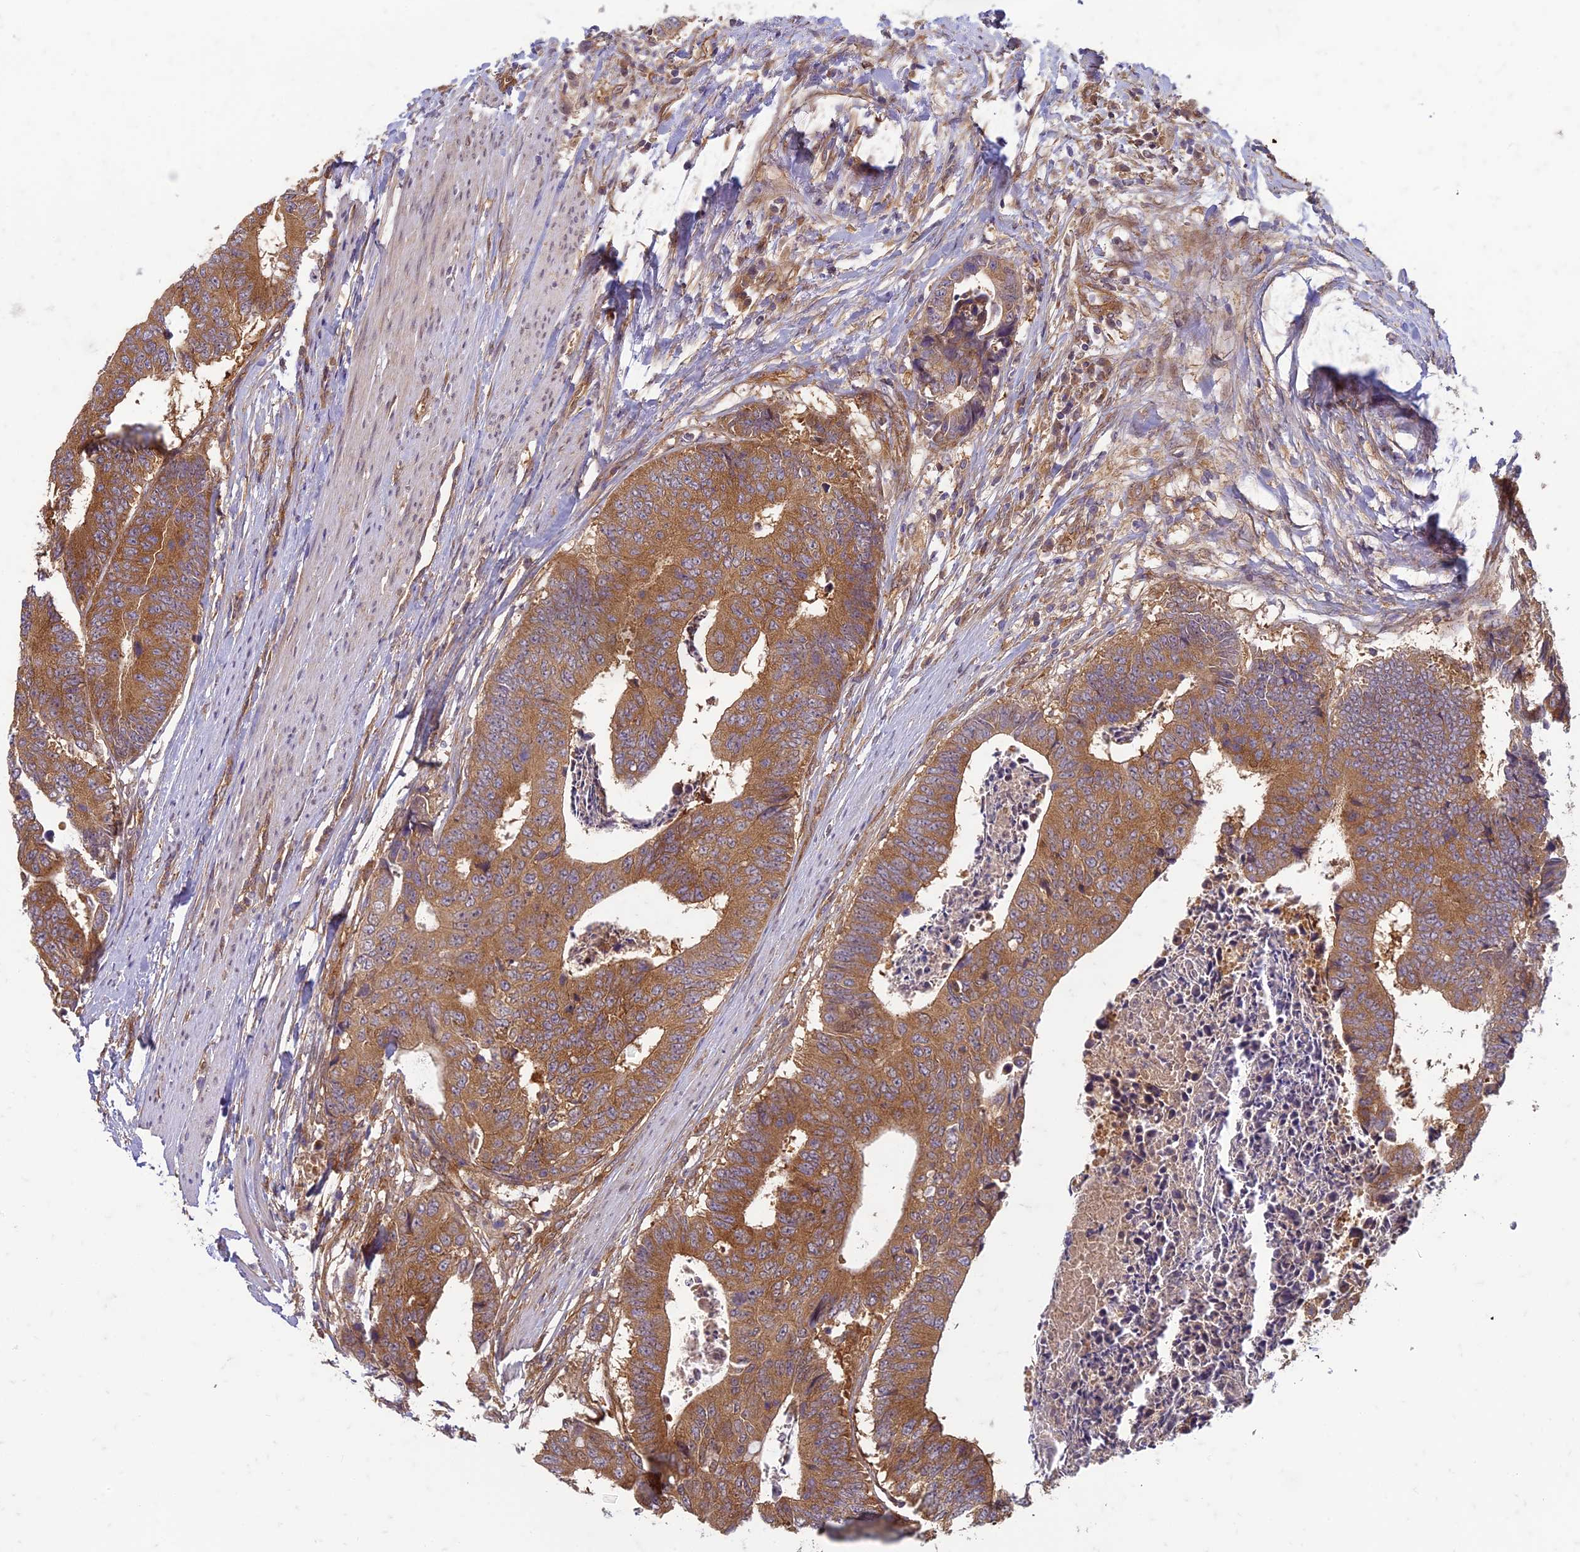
{"staining": {"intensity": "strong", "quantity": ">75%", "location": "cytoplasmic/membranous"}, "tissue": "colorectal cancer", "cell_type": "Tumor cells", "image_type": "cancer", "snomed": [{"axis": "morphology", "description": "Adenocarcinoma, NOS"}, {"axis": "topography", "description": "Rectum"}], "caption": "Colorectal cancer stained with a protein marker exhibits strong staining in tumor cells.", "gene": "TCF25", "patient": {"sex": "male", "age": 84}}